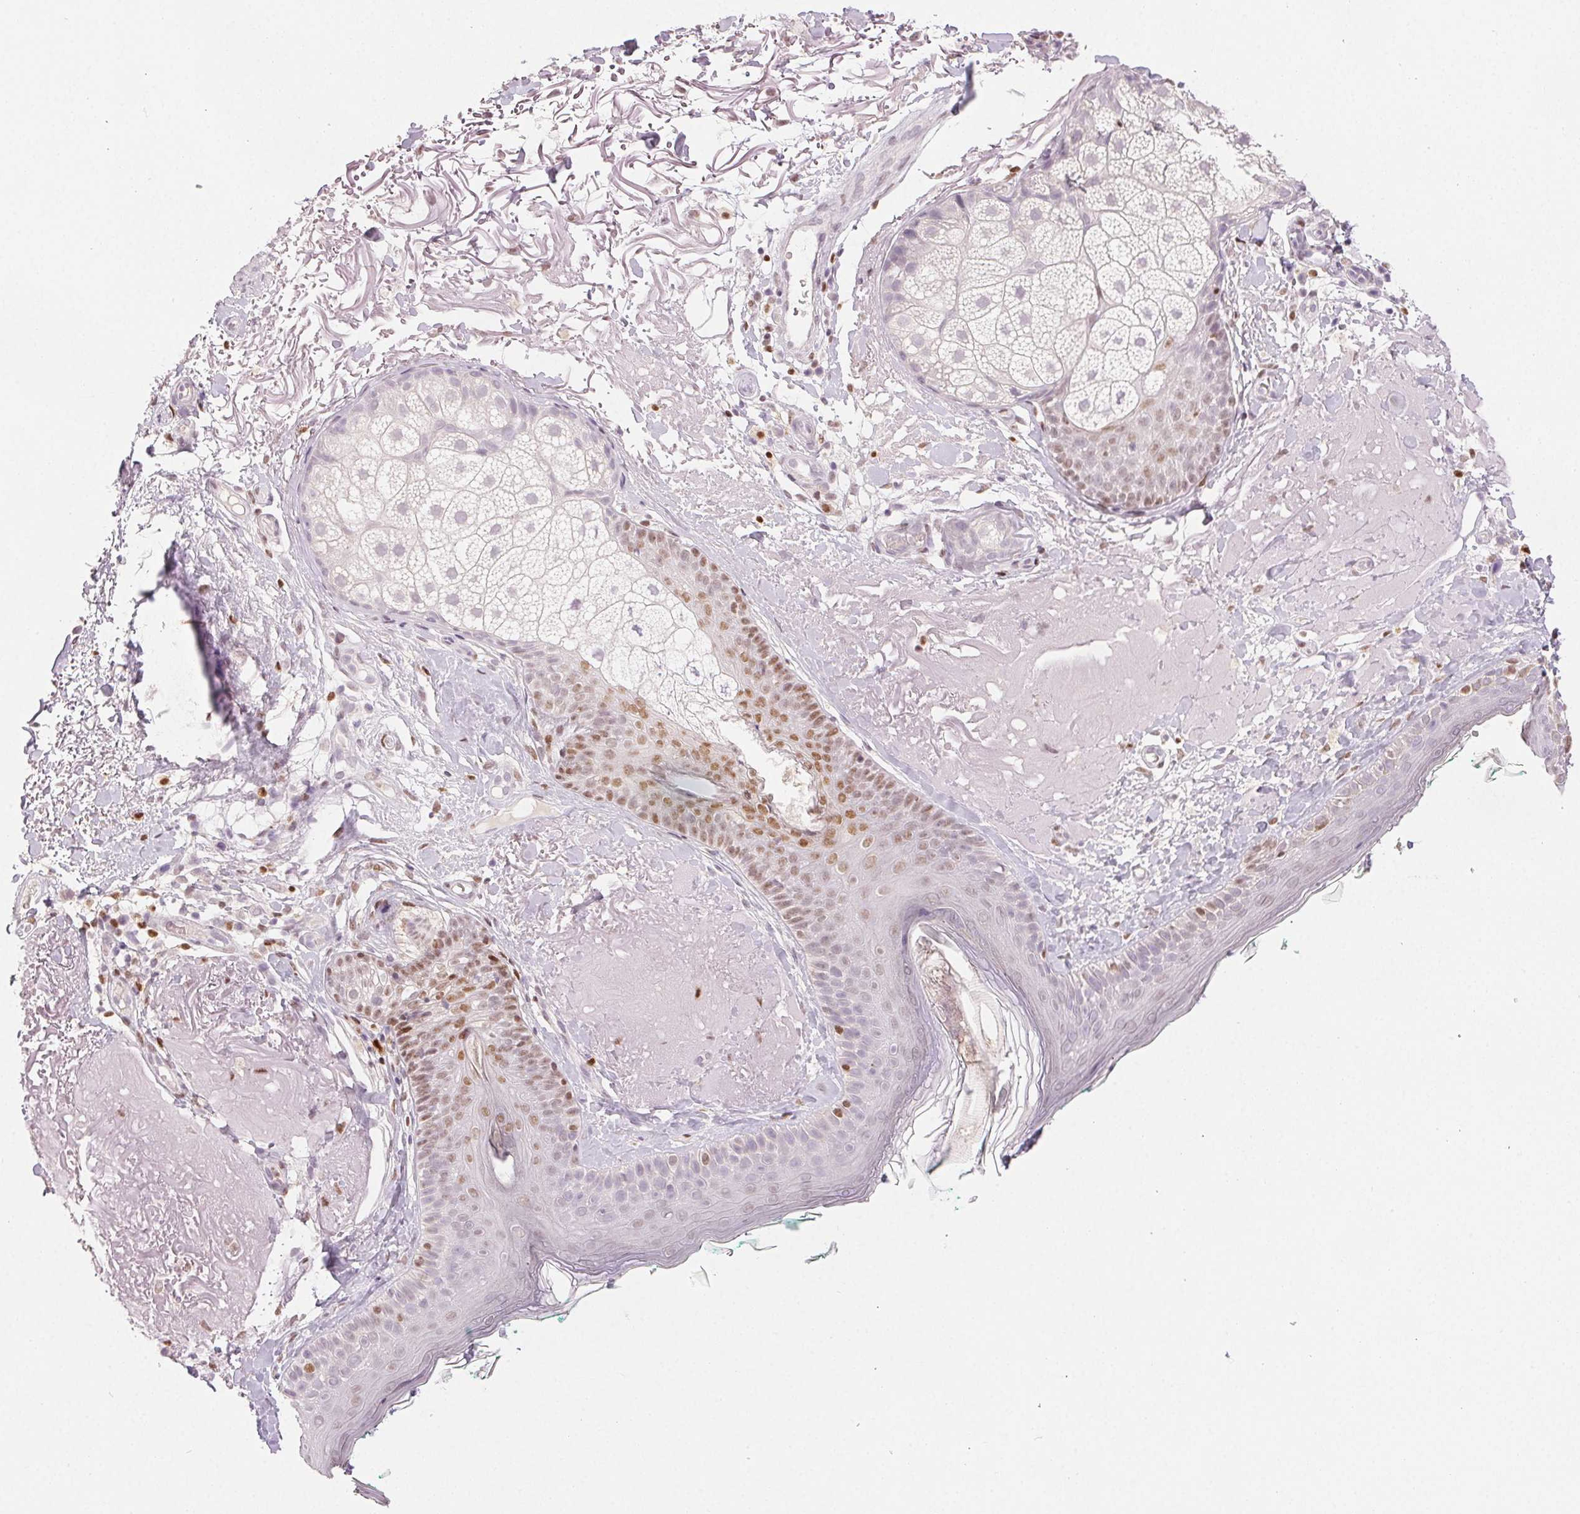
{"staining": {"intensity": "negative", "quantity": "none", "location": "none"}, "tissue": "skin", "cell_type": "Fibroblasts", "image_type": "normal", "snomed": [{"axis": "morphology", "description": "Normal tissue, NOS"}, {"axis": "topography", "description": "Skin"}], "caption": "Skin was stained to show a protein in brown. There is no significant positivity in fibroblasts. The staining was performed using DAB to visualize the protein expression in brown, while the nuclei were stained in blue with hematoxylin (Magnification: 20x).", "gene": "RUNX2", "patient": {"sex": "male", "age": 73}}